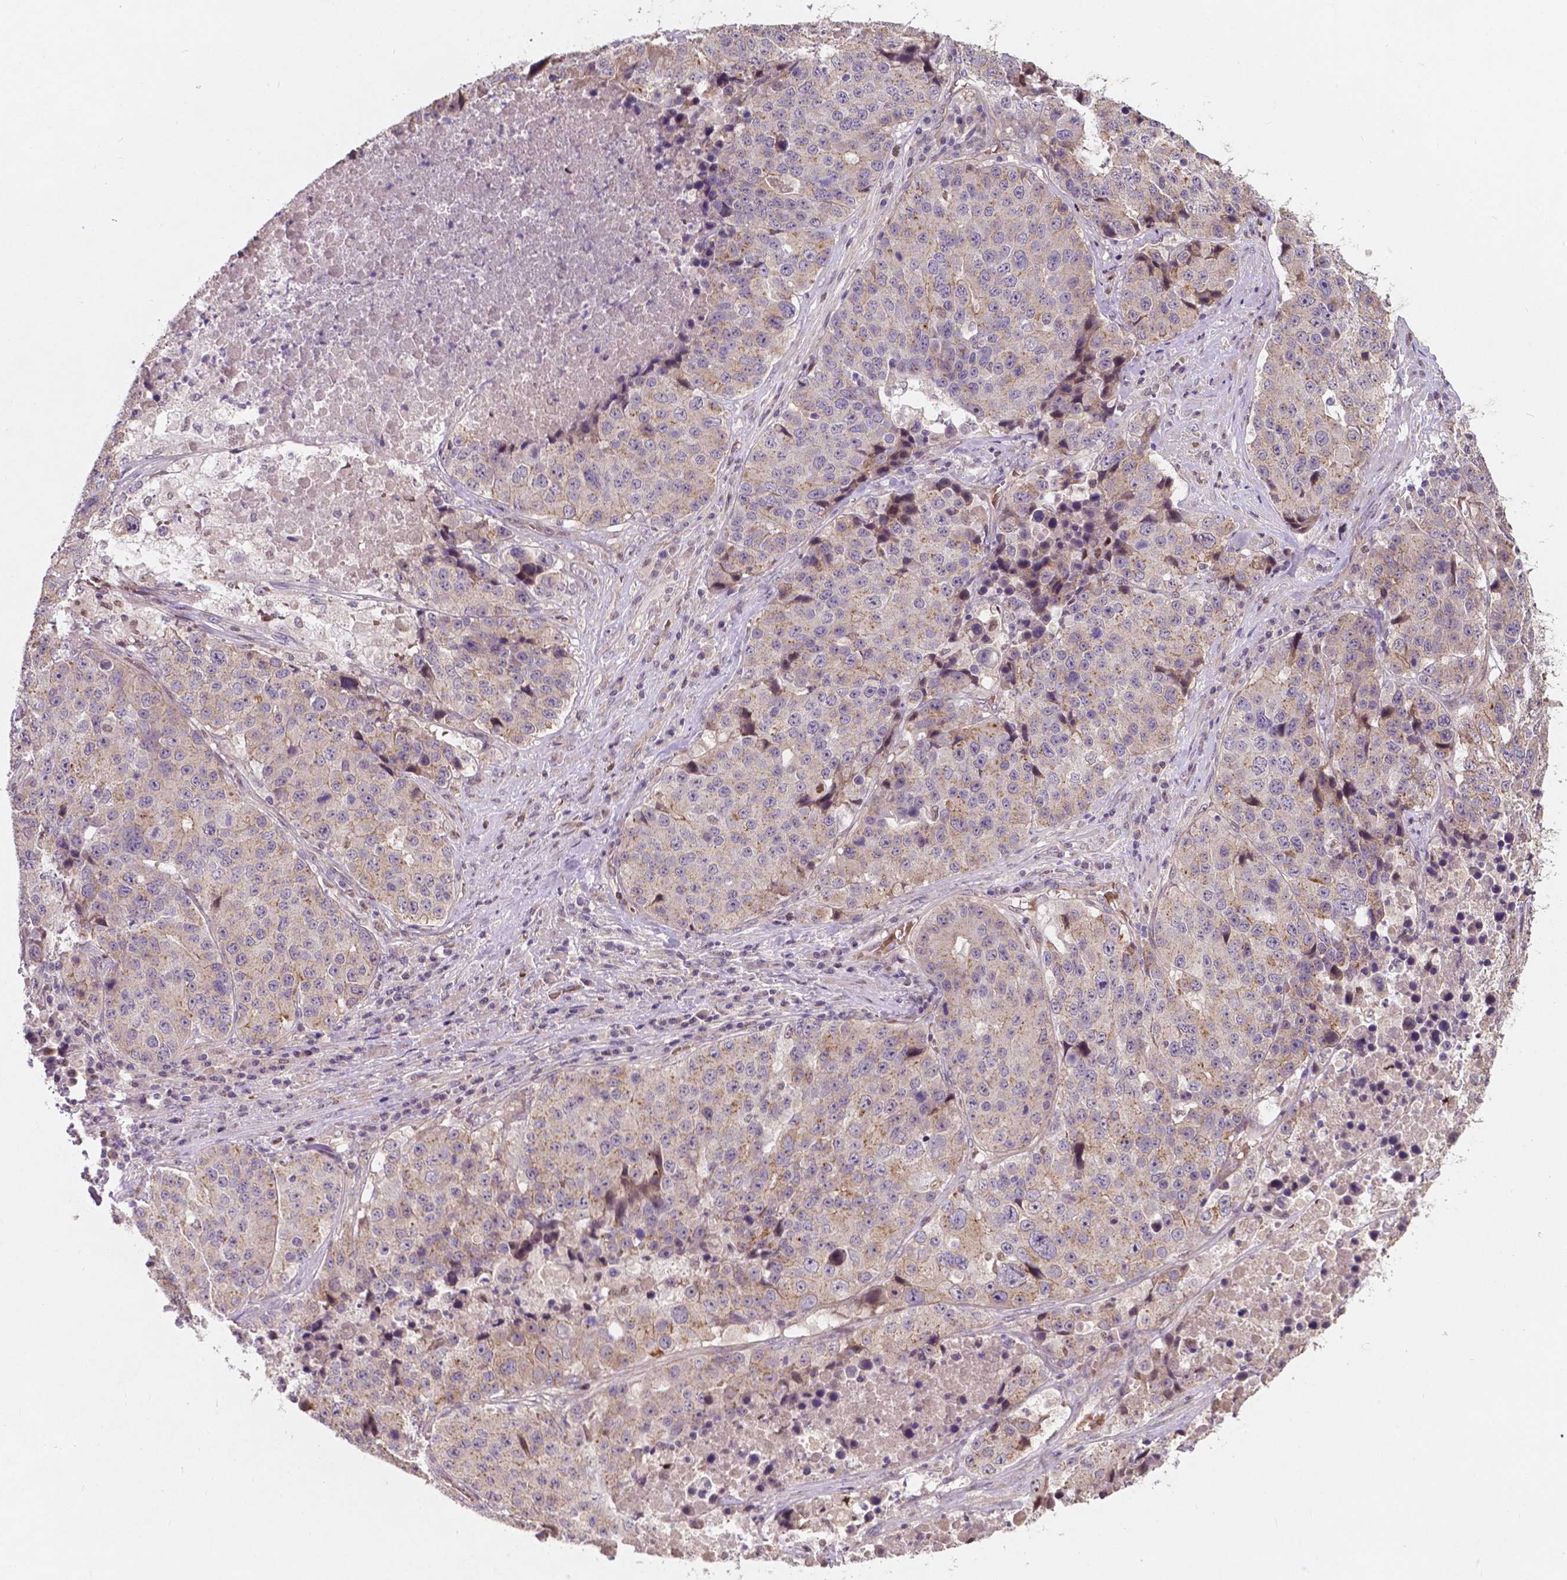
{"staining": {"intensity": "weak", "quantity": "<25%", "location": "cytoplasmic/membranous"}, "tissue": "stomach cancer", "cell_type": "Tumor cells", "image_type": "cancer", "snomed": [{"axis": "morphology", "description": "Adenocarcinoma, NOS"}, {"axis": "topography", "description": "Stomach"}], "caption": "Adenocarcinoma (stomach) stained for a protein using IHC exhibits no expression tumor cells.", "gene": "DUSP16", "patient": {"sex": "male", "age": 71}}